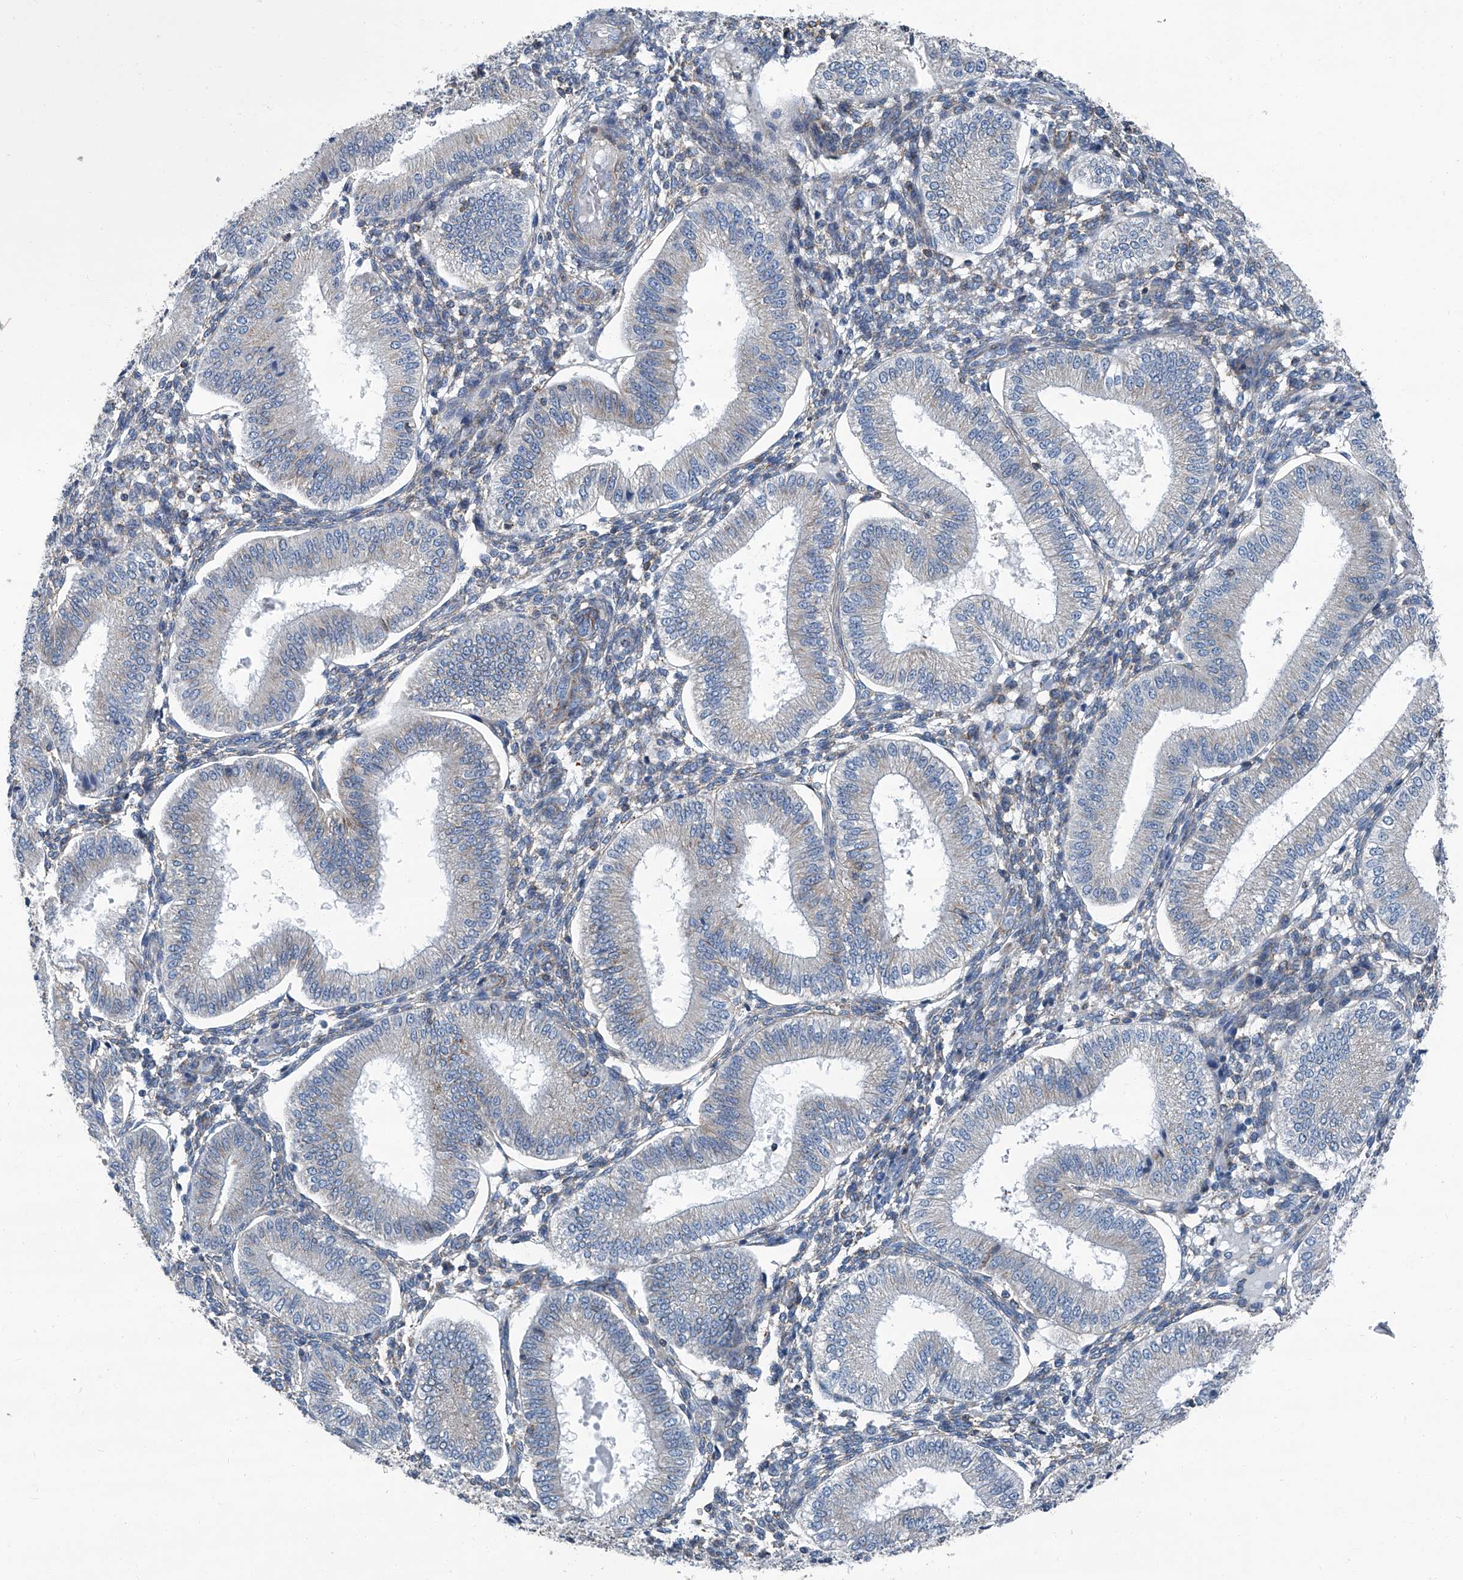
{"staining": {"intensity": "weak", "quantity": "<25%", "location": "cytoplasmic/membranous"}, "tissue": "endometrium", "cell_type": "Cells in endometrial stroma", "image_type": "normal", "snomed": [{"axis": "morphology", "description": "Normal tissue, NOS"}, {"axis": "topography", "description": "Endometrium"}], "caption": "Immunohistochemistry micrograph of benign human endometrium stained for a protein (brown), which exhibits no expression in cells in endometrial stroma.", "gene": "SEPTIN7", "patient": {"sex": "female", "age": 39}}